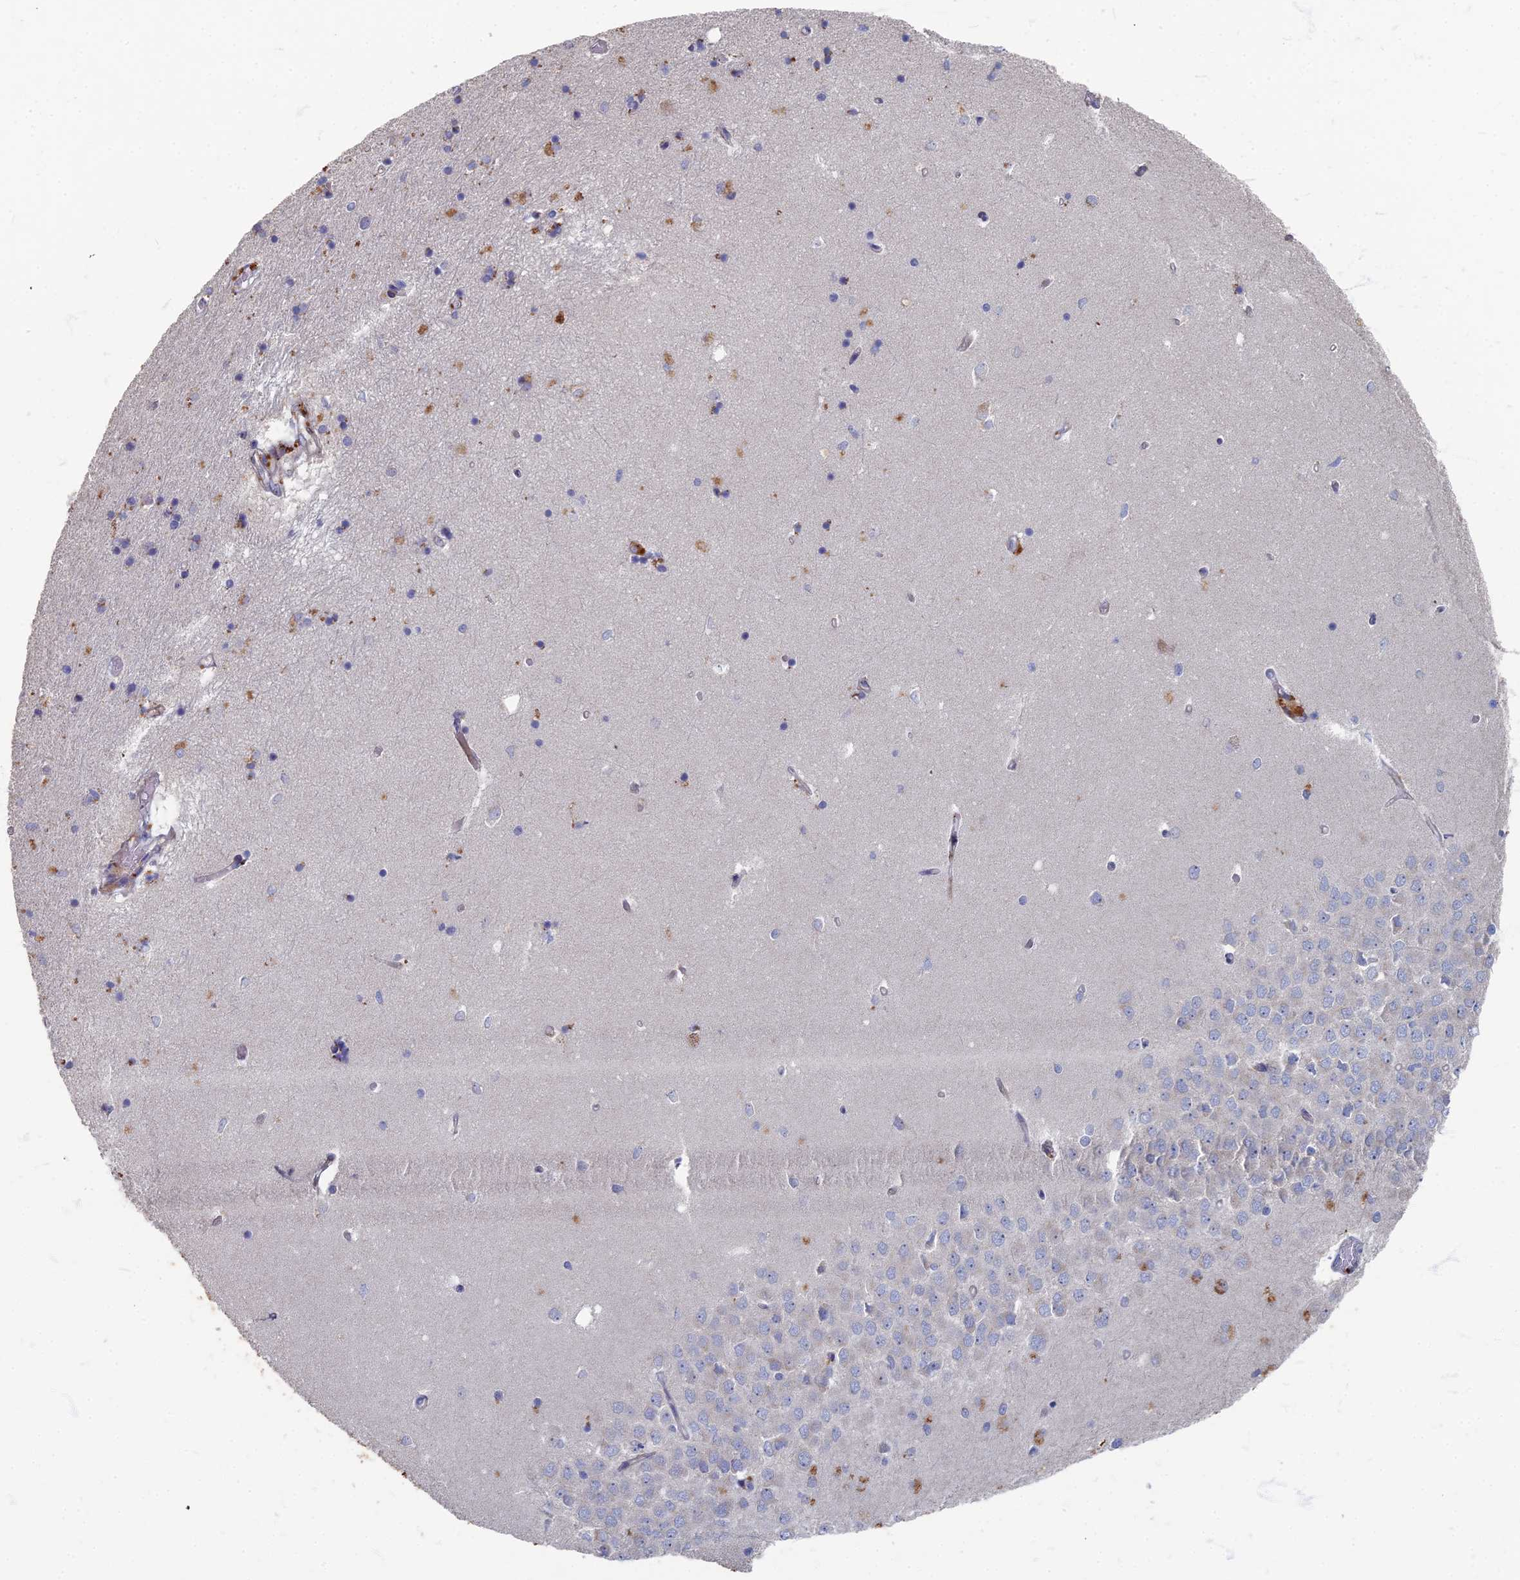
{"staining": {"intensity": "weak", "quantity": "<25%", "location": "cytoplasmic/membranous"}, "tissue": "hippocampus", "cell_type": "Glial cells", "image_type": "normal", "snomed": [{"axis": "morphology", "description": "Normal tissue, NOS"}, {"axis": "topography", "description": "Hippocampus"}], "caption": "Benign hippocampus was stained to show a protein in brown. There is no significant staining in glial cells. (Brightfield microscopy of DAB IHC at high magnification).", "gene": "TMEM128", "patient": {"sex": "male", "age": 45}}